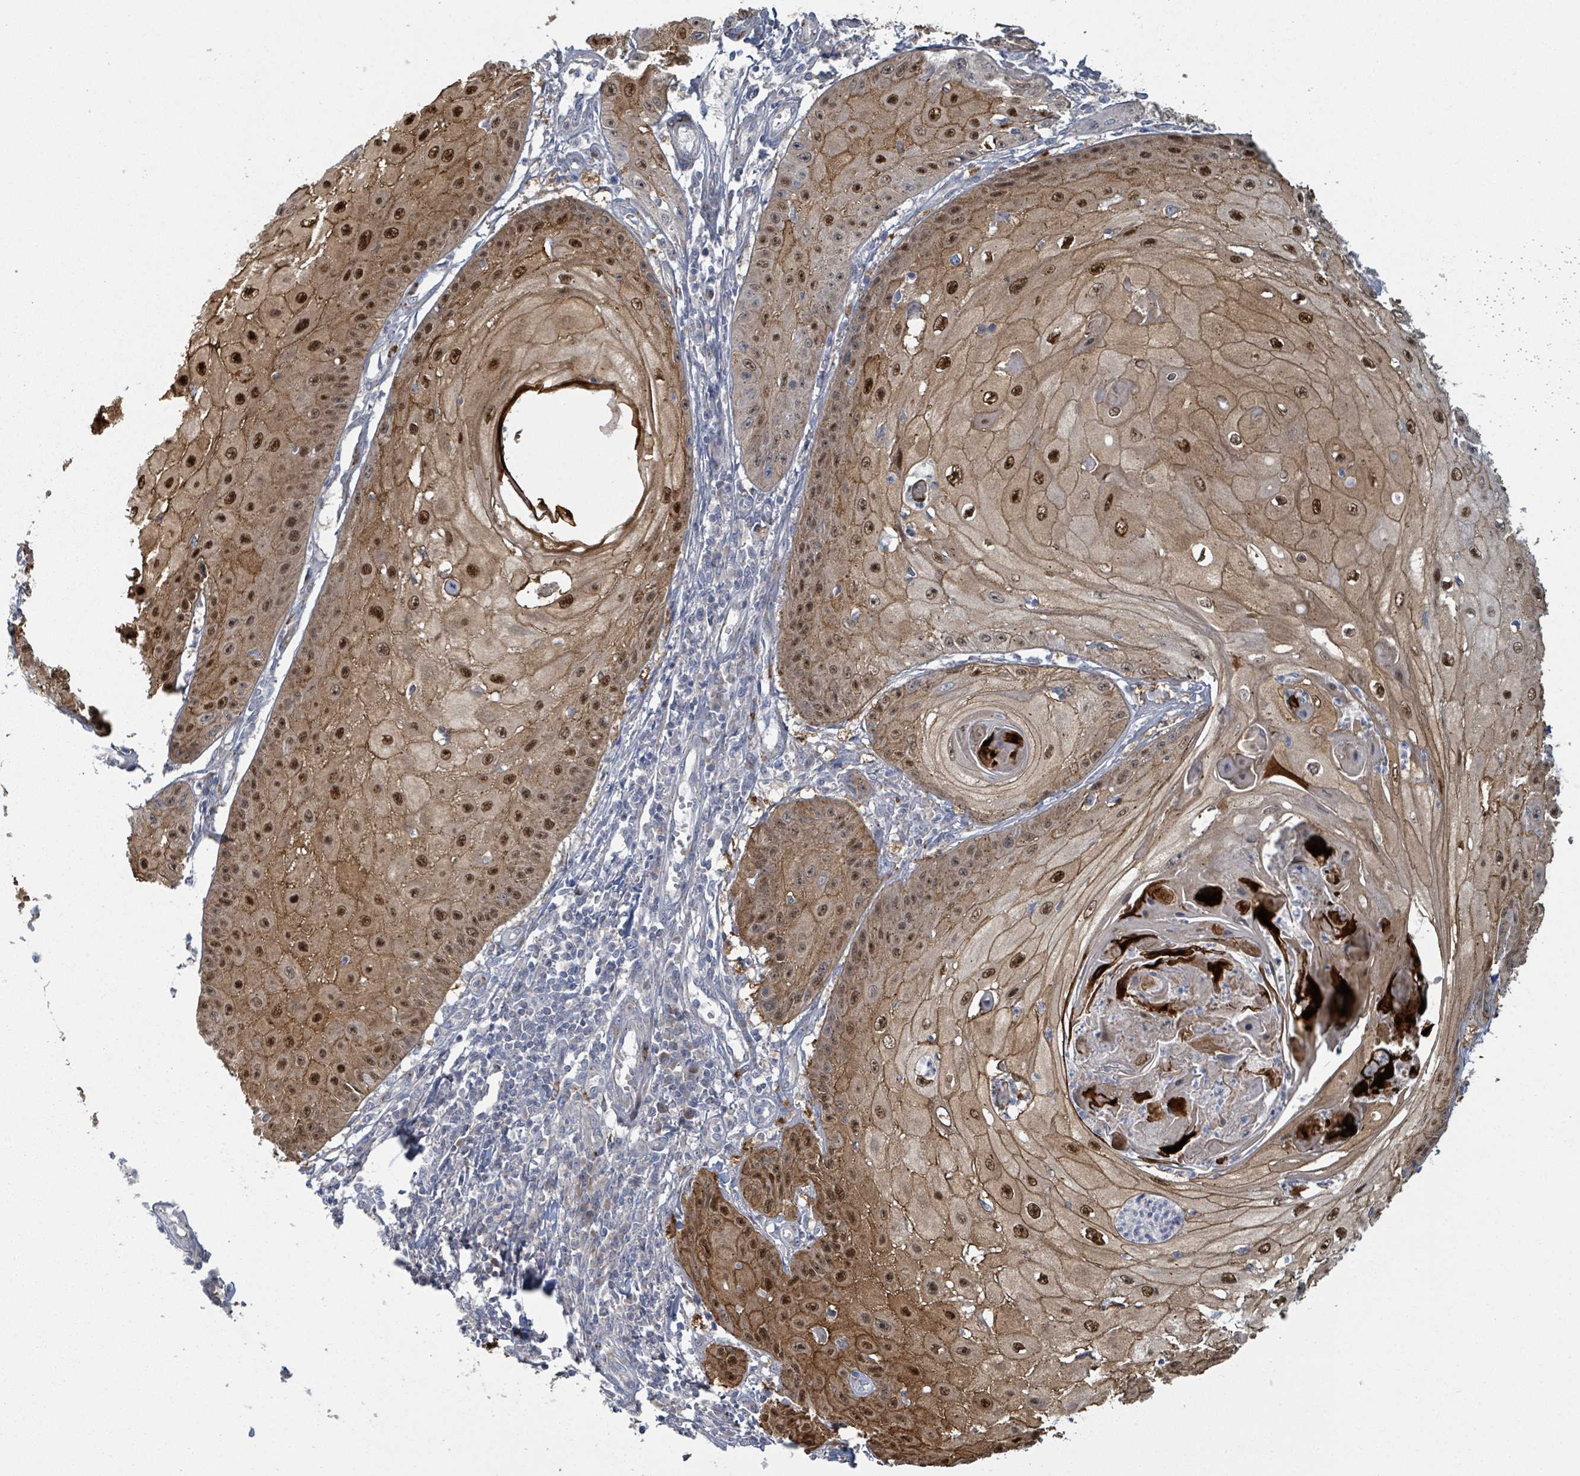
{"staining": {"intensity": "moderate", "quantity": ">75%", "location": "cytoplasmic/membranous,nuclear"}, "tissue": "skin cancer", "cell_type": "Tumor cells", "image_type": "cancer", "snomed": [{"axis": "morphology", "description": "Squamous cell carcinoma, NOS"}, {"axis": "topography", "description": "Skin"}], "caption": "Protein analysis of skin squamous cell carcinoma tissue reveals moderate cytoplasmic/membranous and nuclear positivity in about >75% of tumor cells. (Stains: DAB in brown, nuclei in blue, Microscopy: brightfield microscopy at high magnification).", "gene": "COL5A3", "patient": {"sex": "male", "age": 70}}